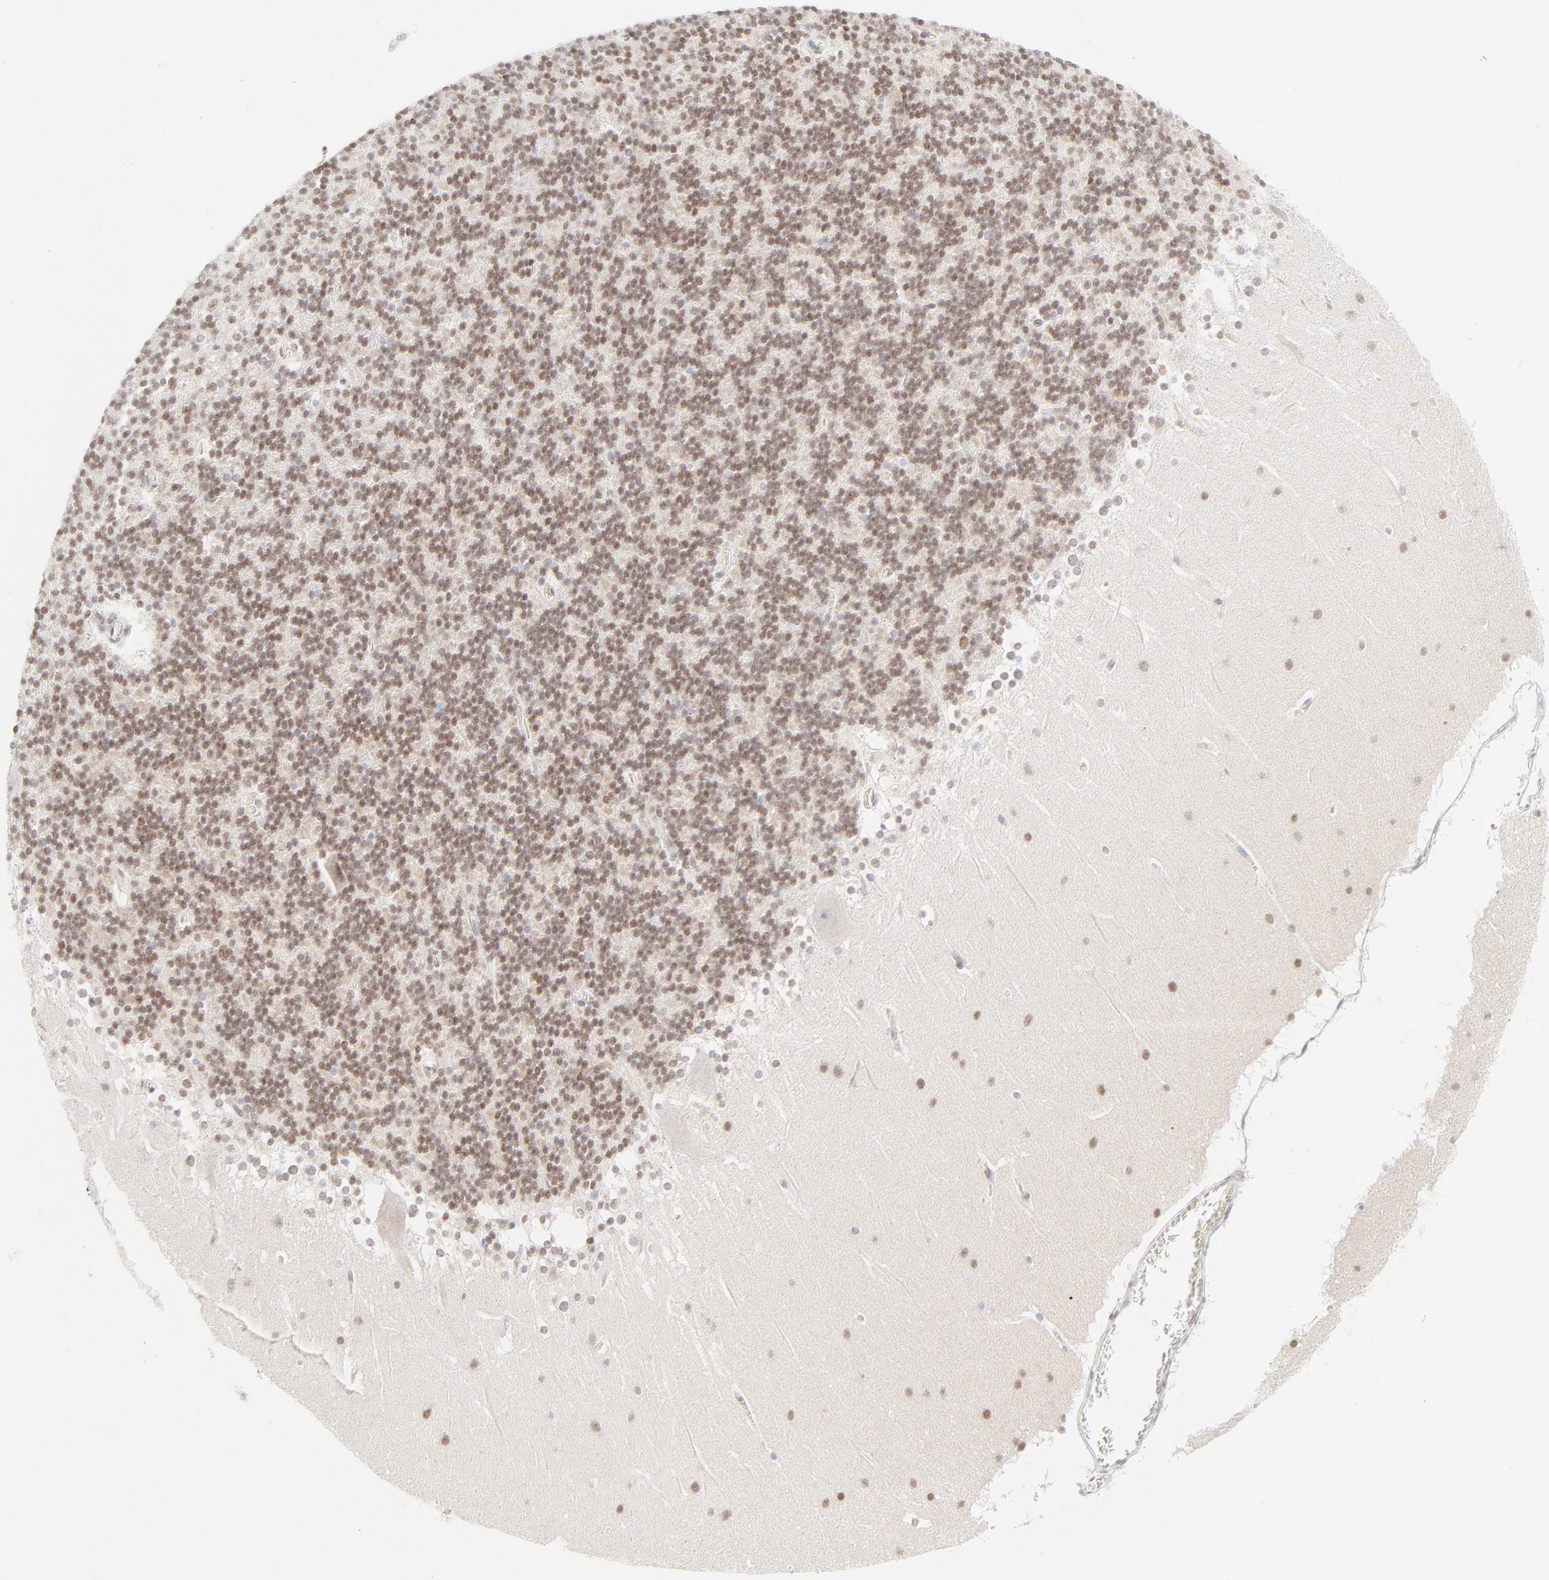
{"staining": {"intensity": "strong", "quantity": "25%-75%", "location": "nuclear"}, "tissue": "cerebellum", "cell_type": "Cells in granular layer", "image_type": "normal", "snomed": [{"axis": "morphology", "description": "Normal tissue, NOS"}, {"axis": "topography", "description": "Cerebellum"}], "caption": "Immunohistochemistry (IHC) (DAB) staining of unremarkable human cerebellum exhibits strong nuclear protein staining in about 25%-75% of cells in granular layer.", "gene": "PRKCB", "patient": {"sex": "female", "age": 19}}